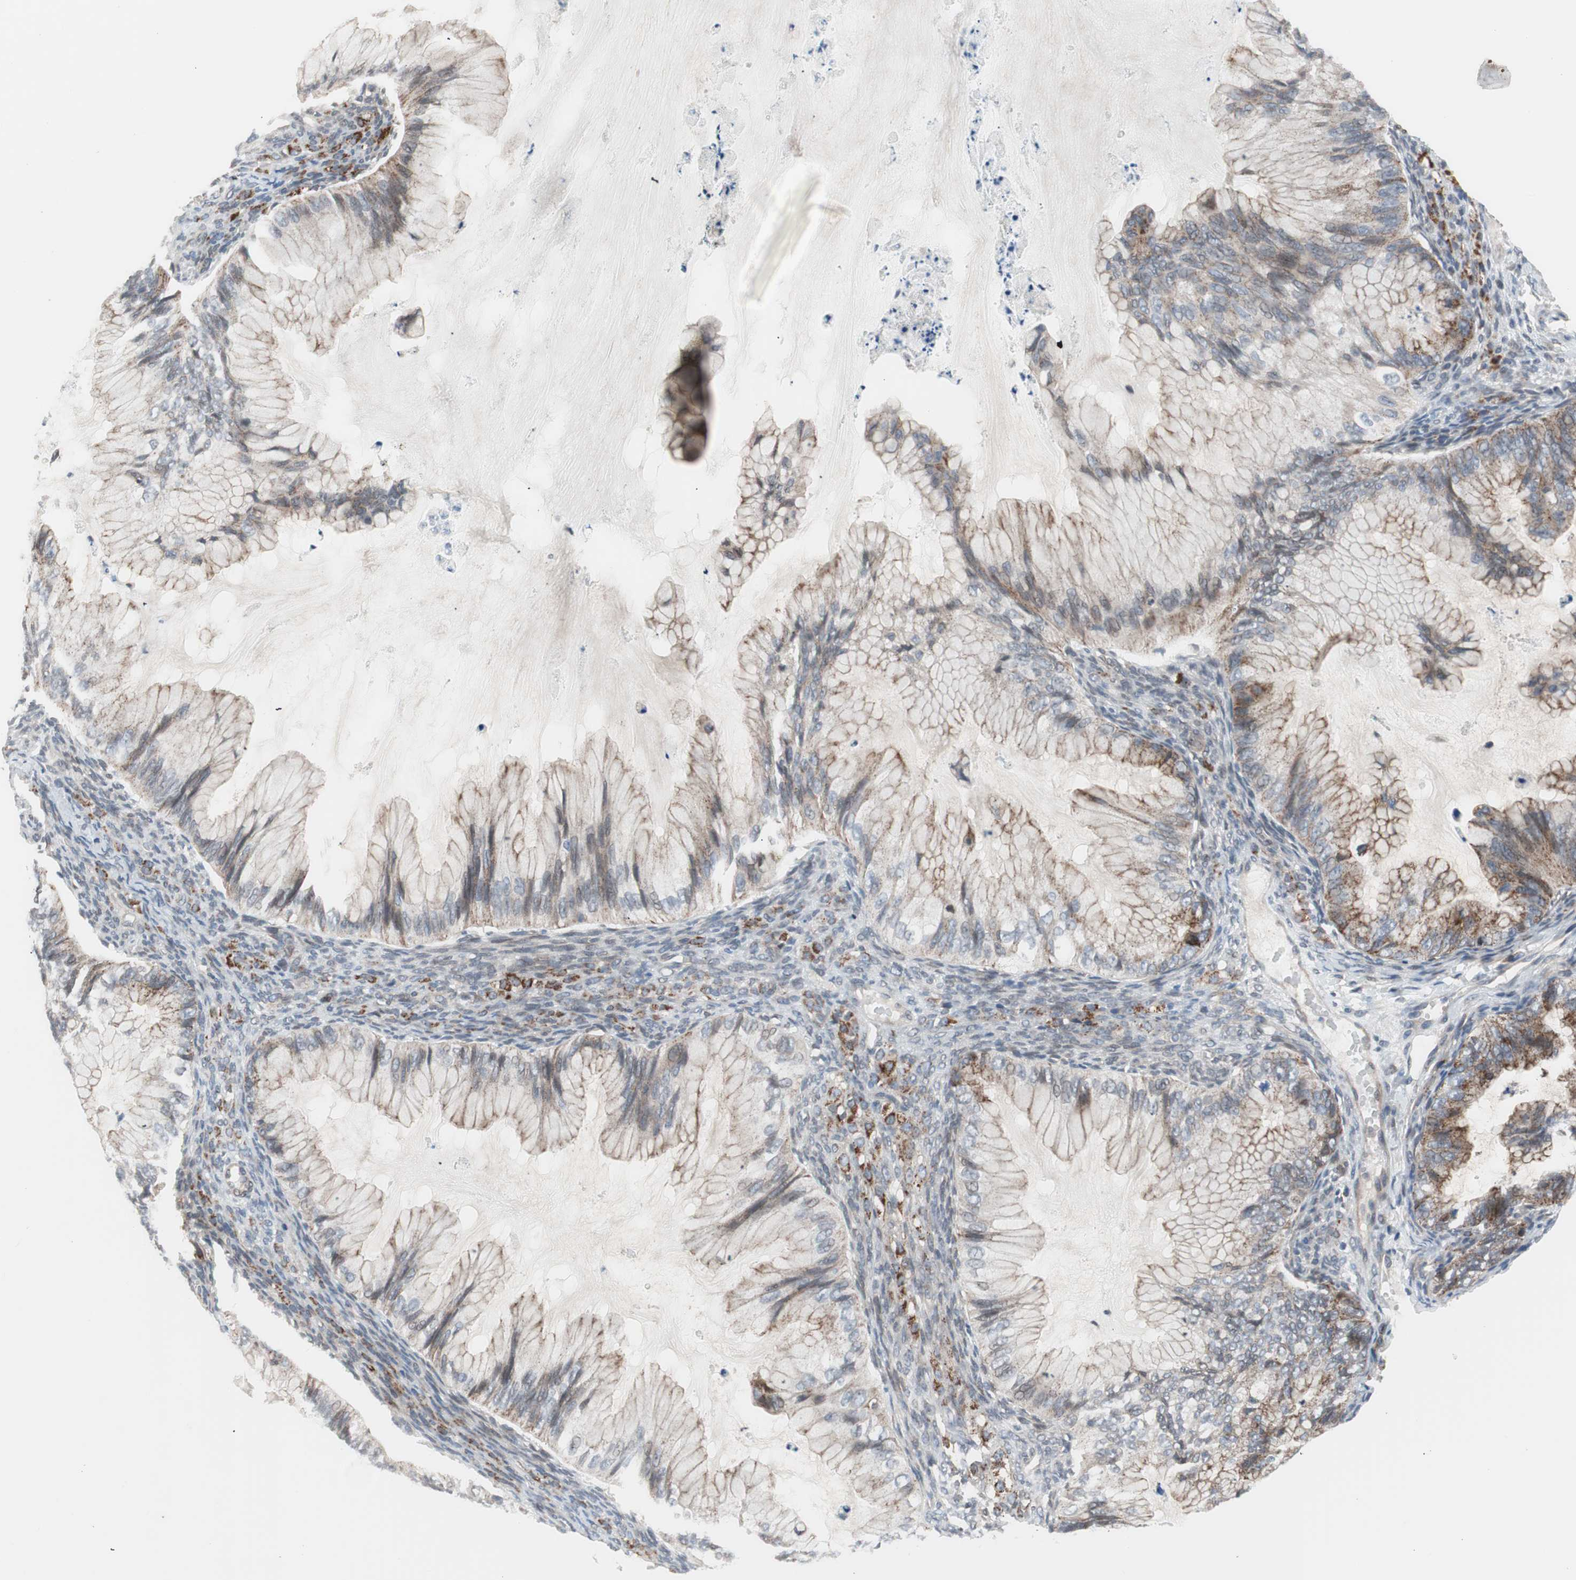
{"staining": {"intensity": "weak", "quantity": "25%-75%", "location": "cytoplasmic/membranous"}, "tissue": "ovarian cancer", "cell_type": "Tumor cells", "image_type": "cancer", "snomed": [{"axis": "morphology", "description": "Cystadenocarcinoma, mucinous, NOS"}, {"axis": "topography", "description": "Ovary"}], "caption": "Protein staining by IHC demonstrates weak cytoplasmic/membranous expression in about 25%-75% of tumor cells in ovarian cancer (mucinous cystadenocarcinoma).", "gene": "ARNT2", "patient": {"sex": "female", "age": 36}}